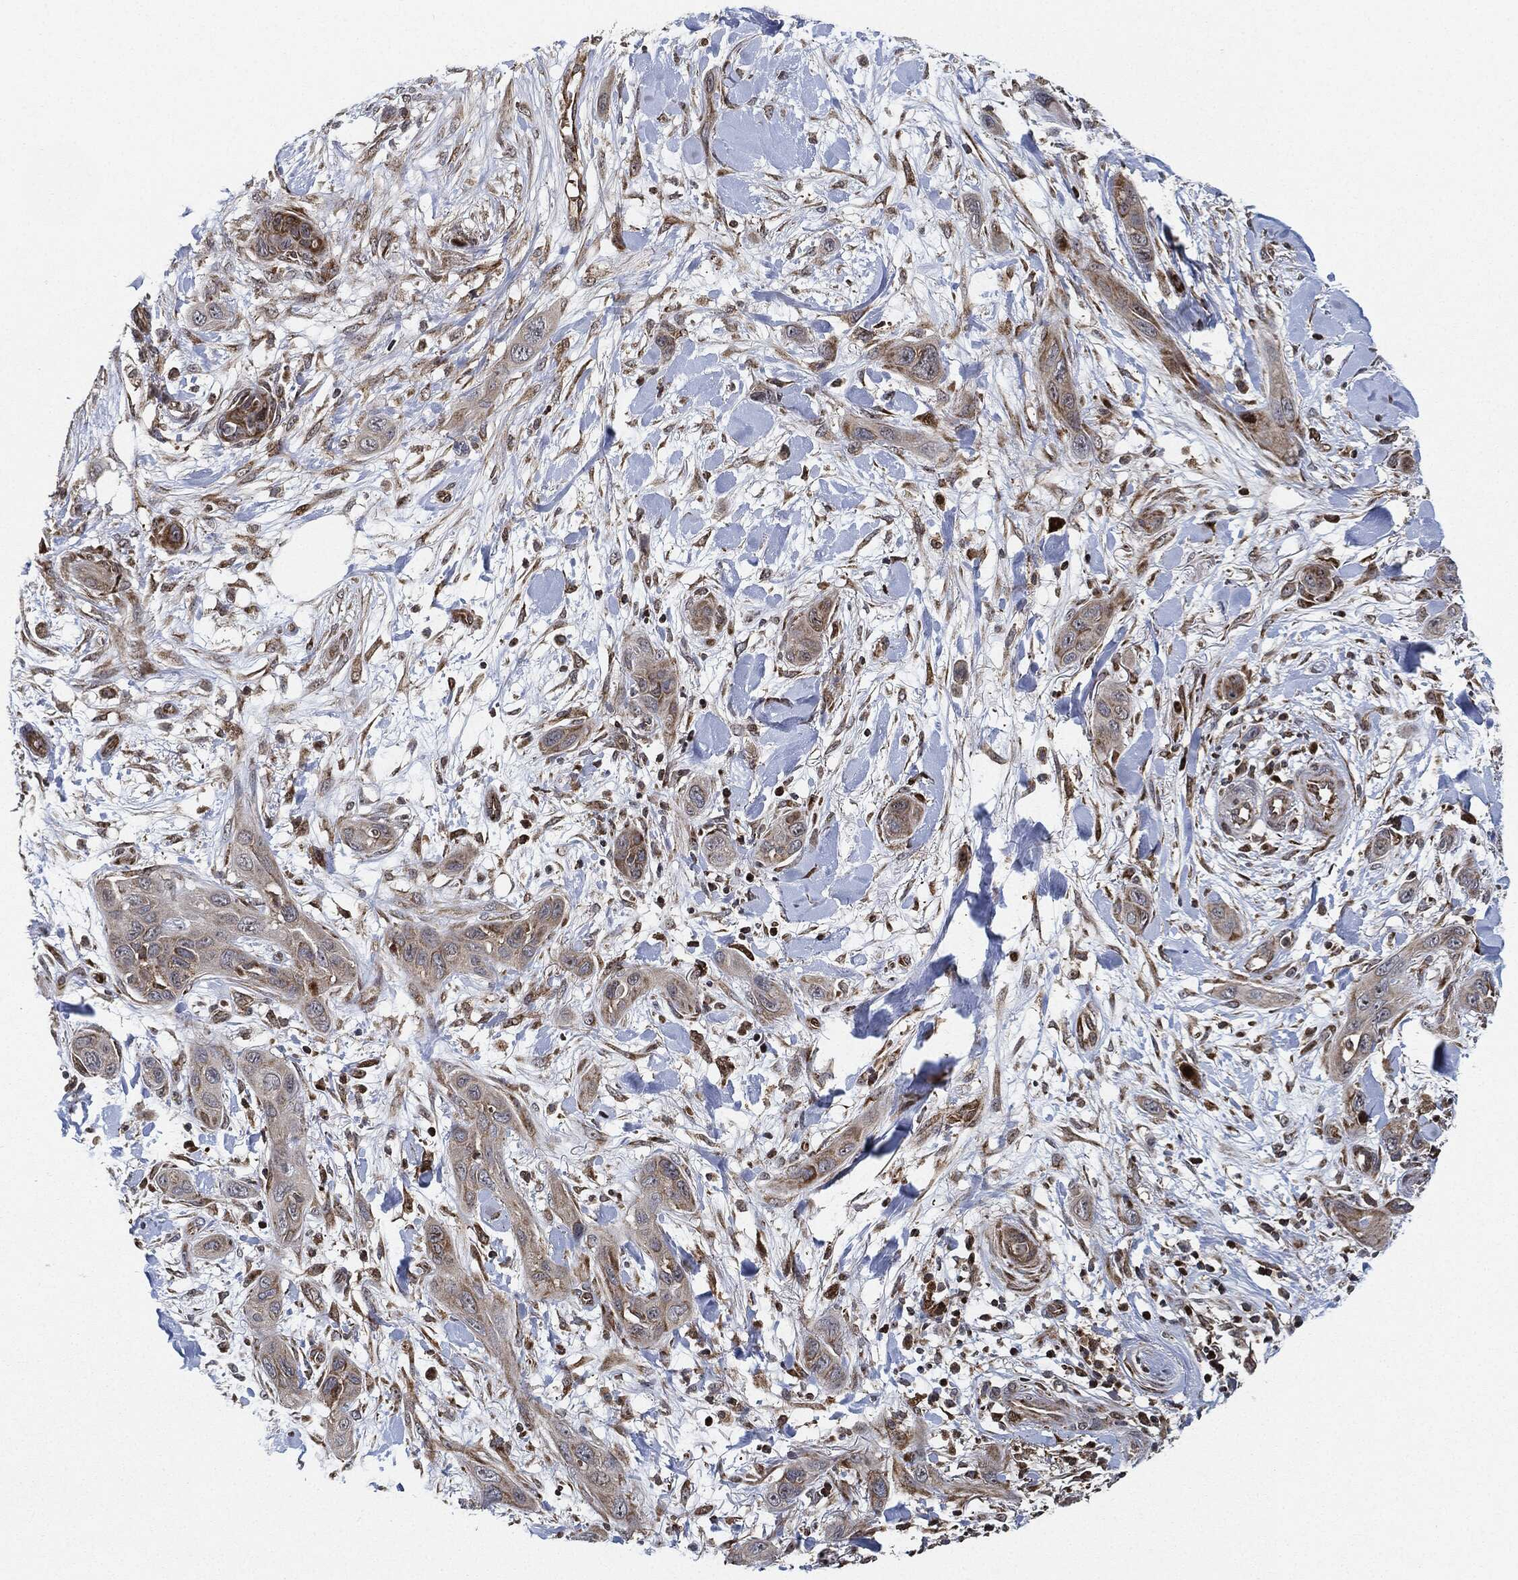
{"staining": {"intensity": "weak", "quantity": "25%-75%", "location": "cytoplasmic/membranous"}, "tissue": "skin cancer", "cell_type": "Tumor cells", "image_type": "cancer", "snomed": [{"axis": "morphology", "description": "Squamous cell carcinoma, NOS"}, {"axis": "topography", "description": "Skin"}], "caption": "Skin cancer (squamous cell carcinoma) stained for a protein (brown) displays weak cytoplasmic/membranous positive staining in about 25%-75% of tumor cells.", "gene": "RNASEL", "patient": {"sex": "male", "age": 78}}